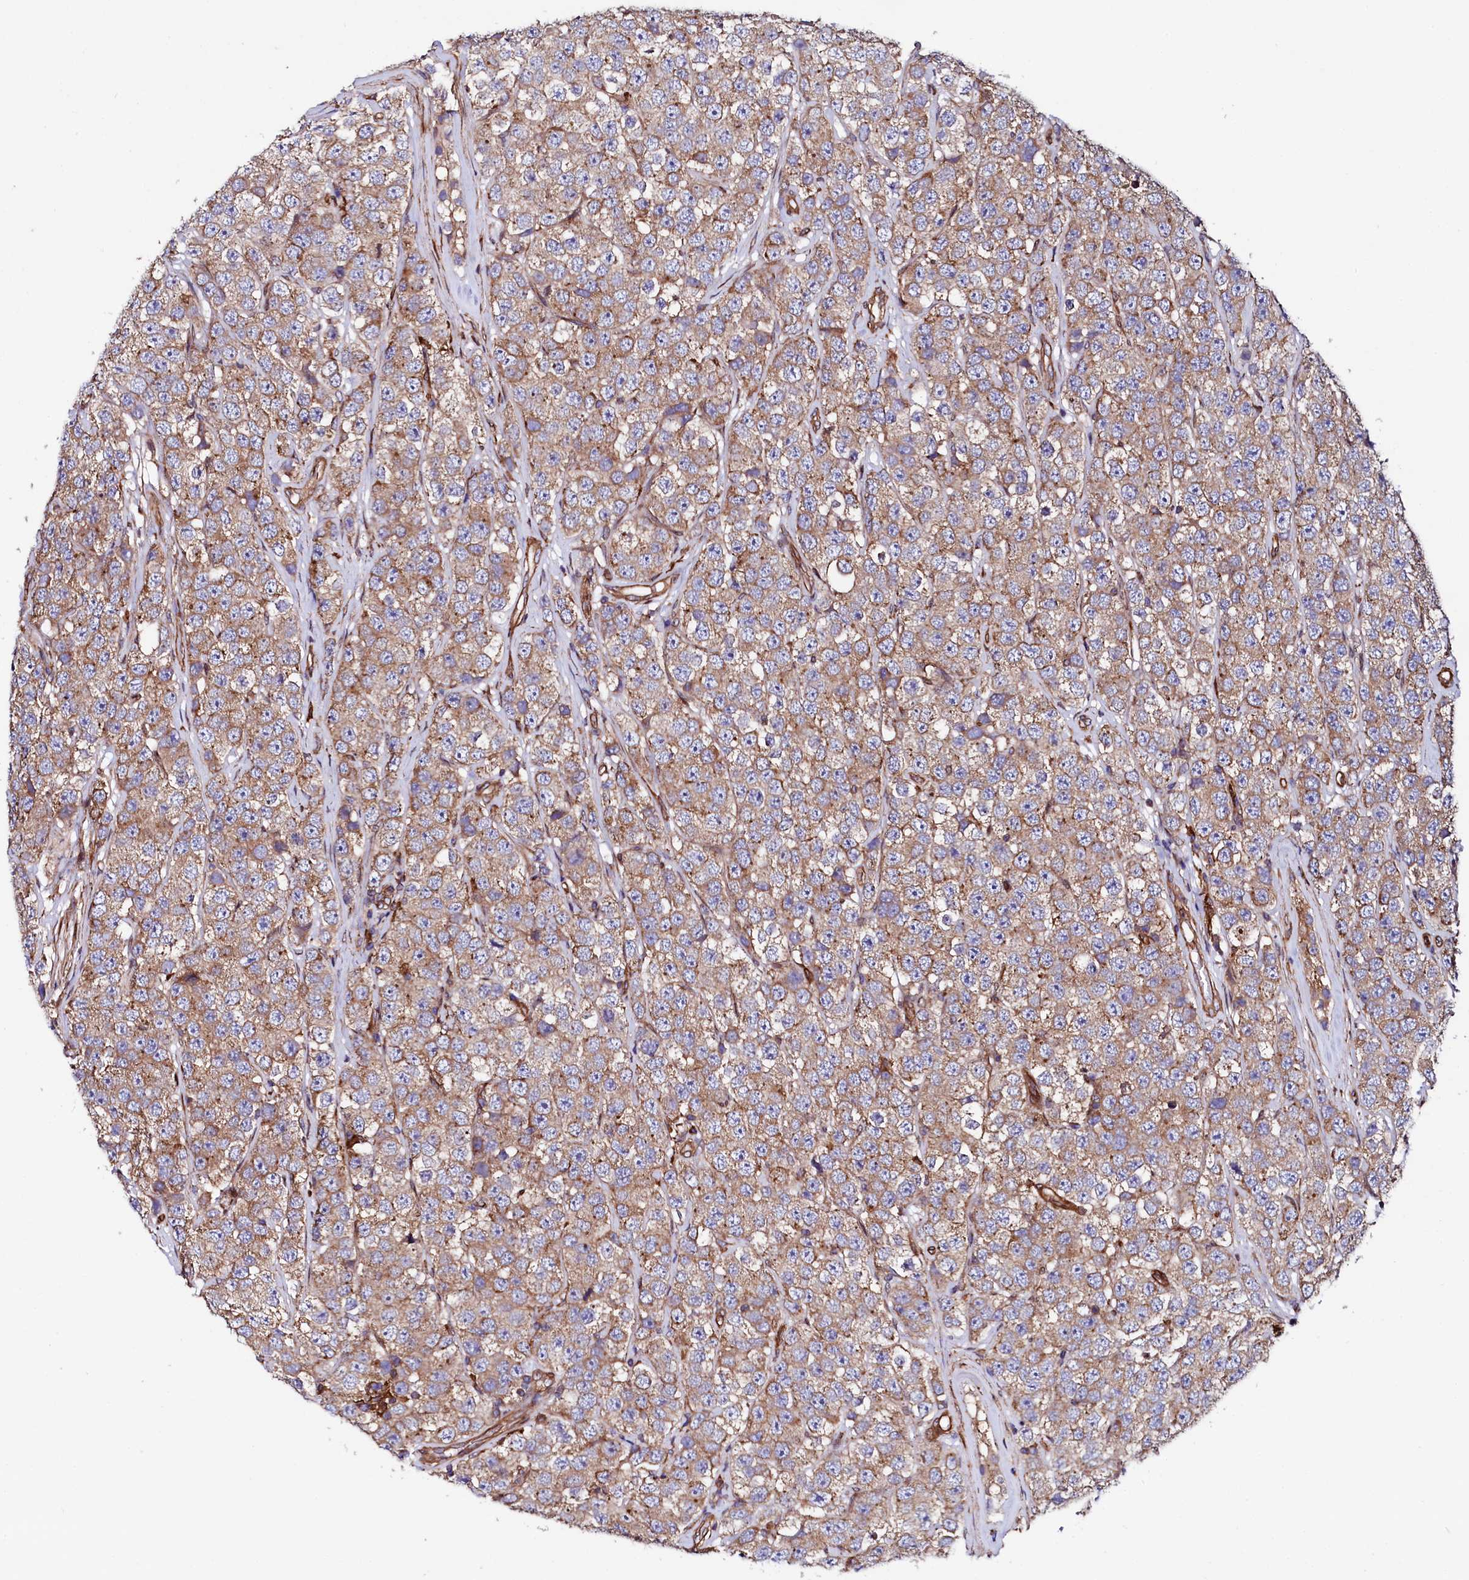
{"staining": {"intensity": "moderate", "quantity": ">75%", "location": "cytoplasmic/membranous"}, "tissue": "testis cancer", "cell_type": "Tumor cells", "image_type": "cancer", "snomed": [{"axis": "morphology", "description": "Seminoma, NOS"}, {"axis": "topography", "description": "Testis"}], "caption": "This micrograph reveals immunohistochemistry (IHC) staining of testis cancer (seminoma), with medium moderate cytoplasmic/membranous positivity in approximately >75% of tumor cells.", "gene": "STAMBPL1", "patient": {"sex": "male", "age": 28}}